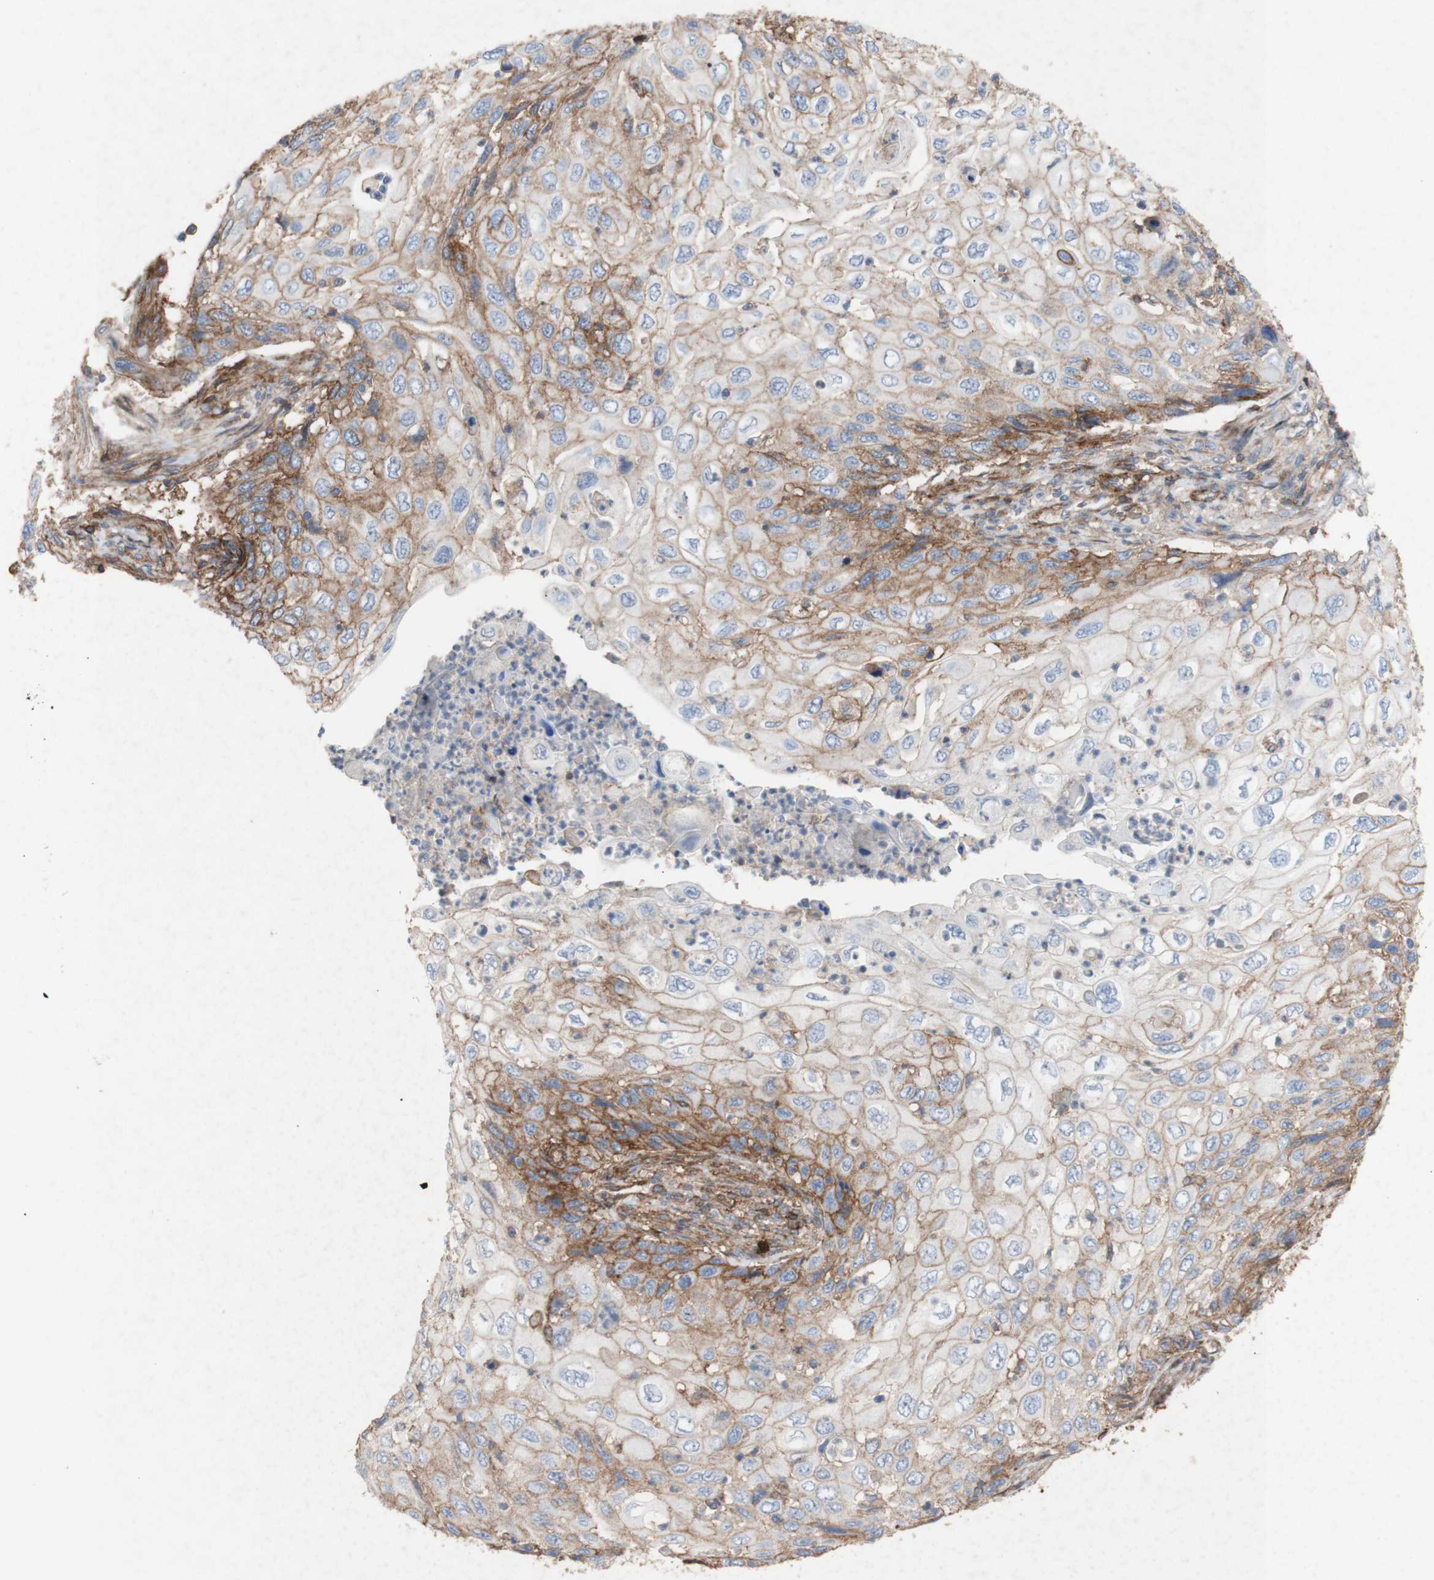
{"staining": {"intensity": "moderate", "quantity": "25%-75%", "location": "cytoplasmic/membranous"}, "tissue": "cervical cancer", "cell_type": "Tumor cells", "image_type": "cancer", "snomed": [{"axis": "morphology", "description": "Squamous cell carcinoma, NOS"}, {"axis": "topography", "description": "Cervix"}], "caption": "DAB (3,3'-diaminobenzidine) immunohistochemical staining of human squamous cell carcinoma (cervical) demonstrates moderate cytoplasmic/membranous protein expression in approximately 25%-75% of tumor cells.", "gene": "ATP2A3", "patient": {"sex": "female", "age": 70}}